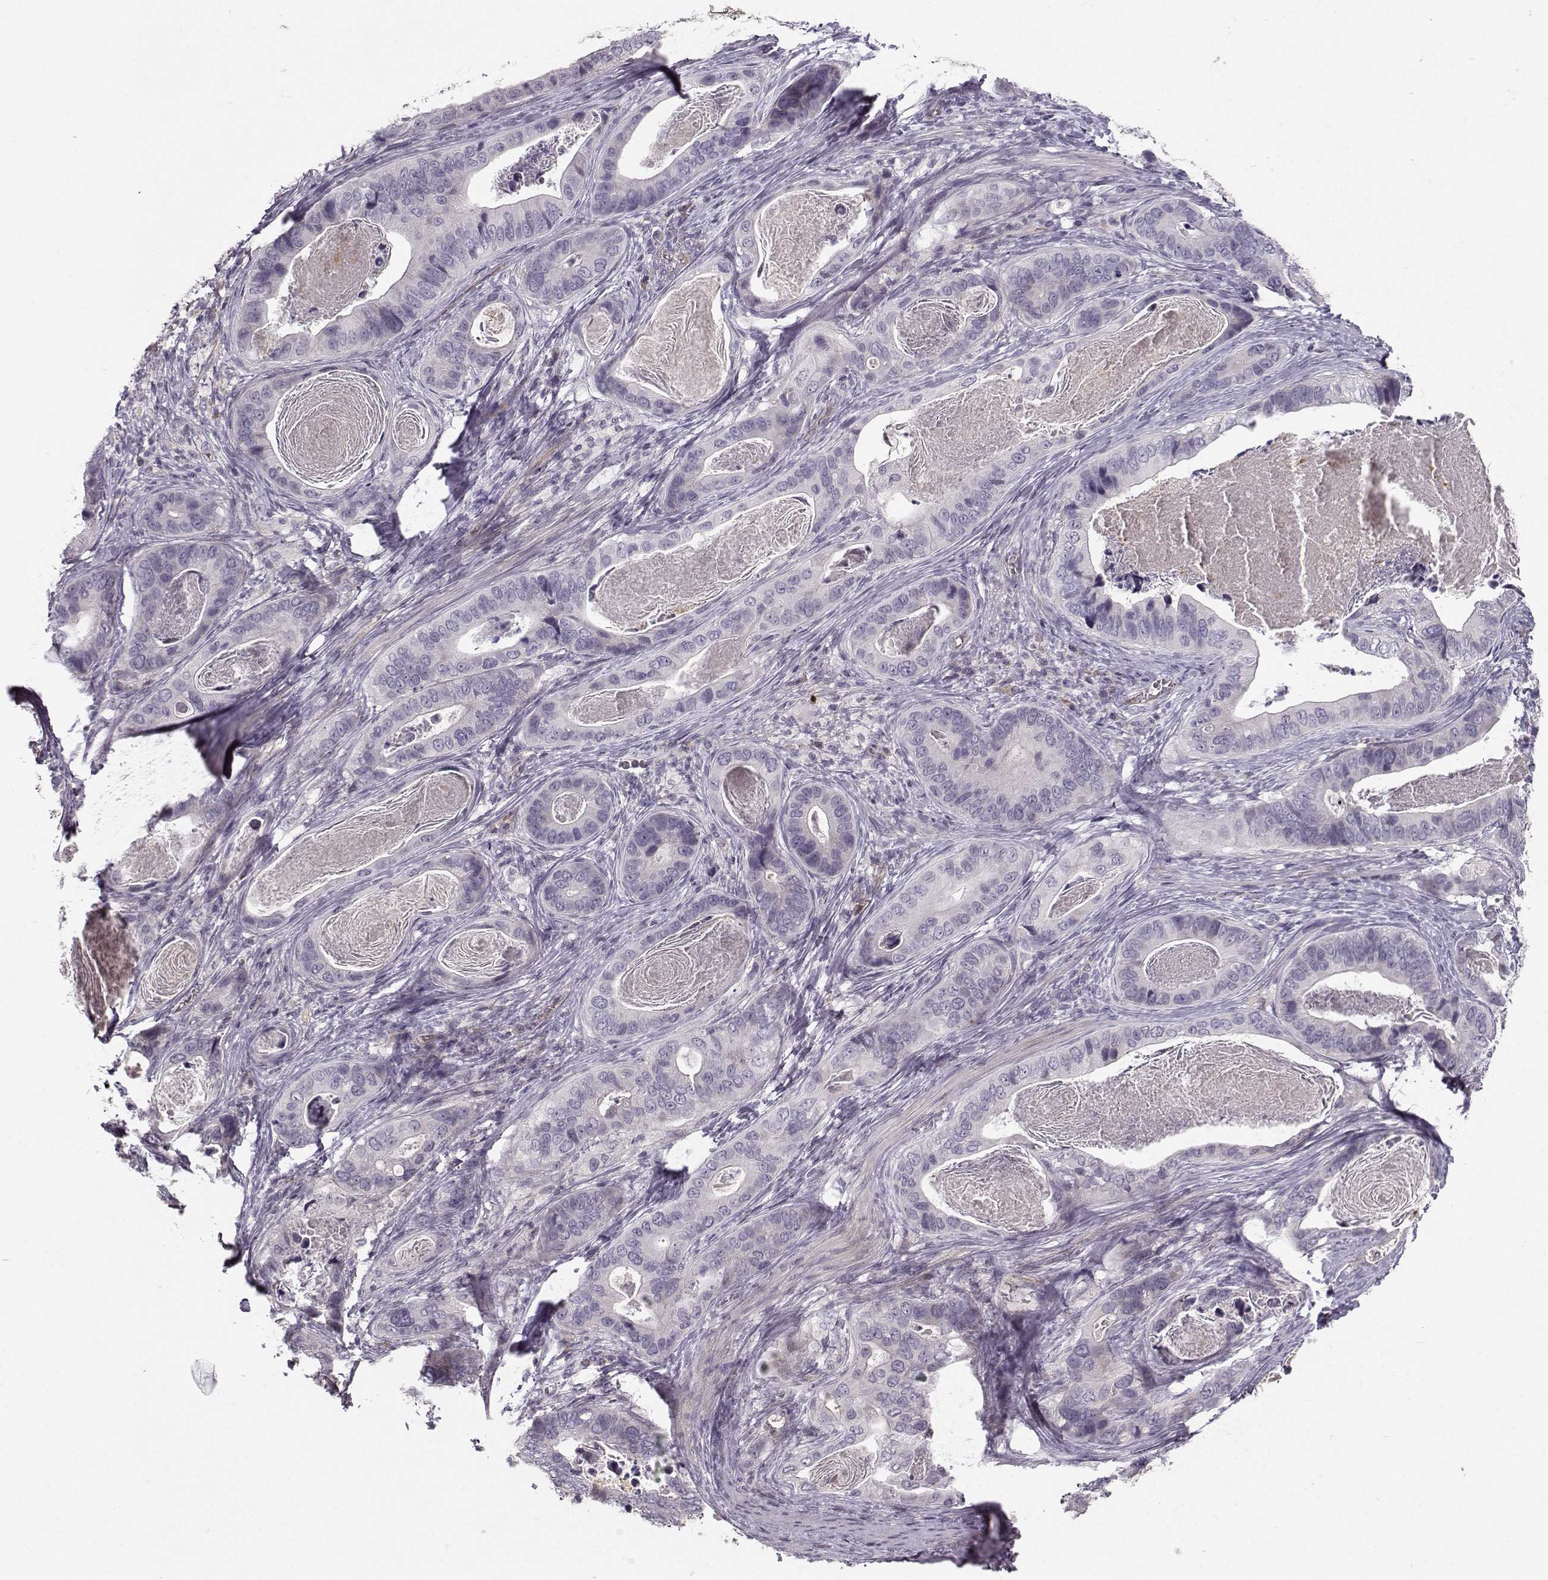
{"staining": {"intensity": "negative", "quantity": "none", "location": "none"}, "tissue": "stomach cancer", "cell_type": "Tumor cells", "image_type": "cancer", "snomed": [{"axis": "morphology", "description": "Adenocarcinoma, NOS"}, {"axis": "topography", "description": "Stomach"}], "caption": "The micrograph shows no staining of tumor cells in adenocarcinoma (stomach).", "gene": "OPRD1", "patient": {"sex": "male", "age": 84}}